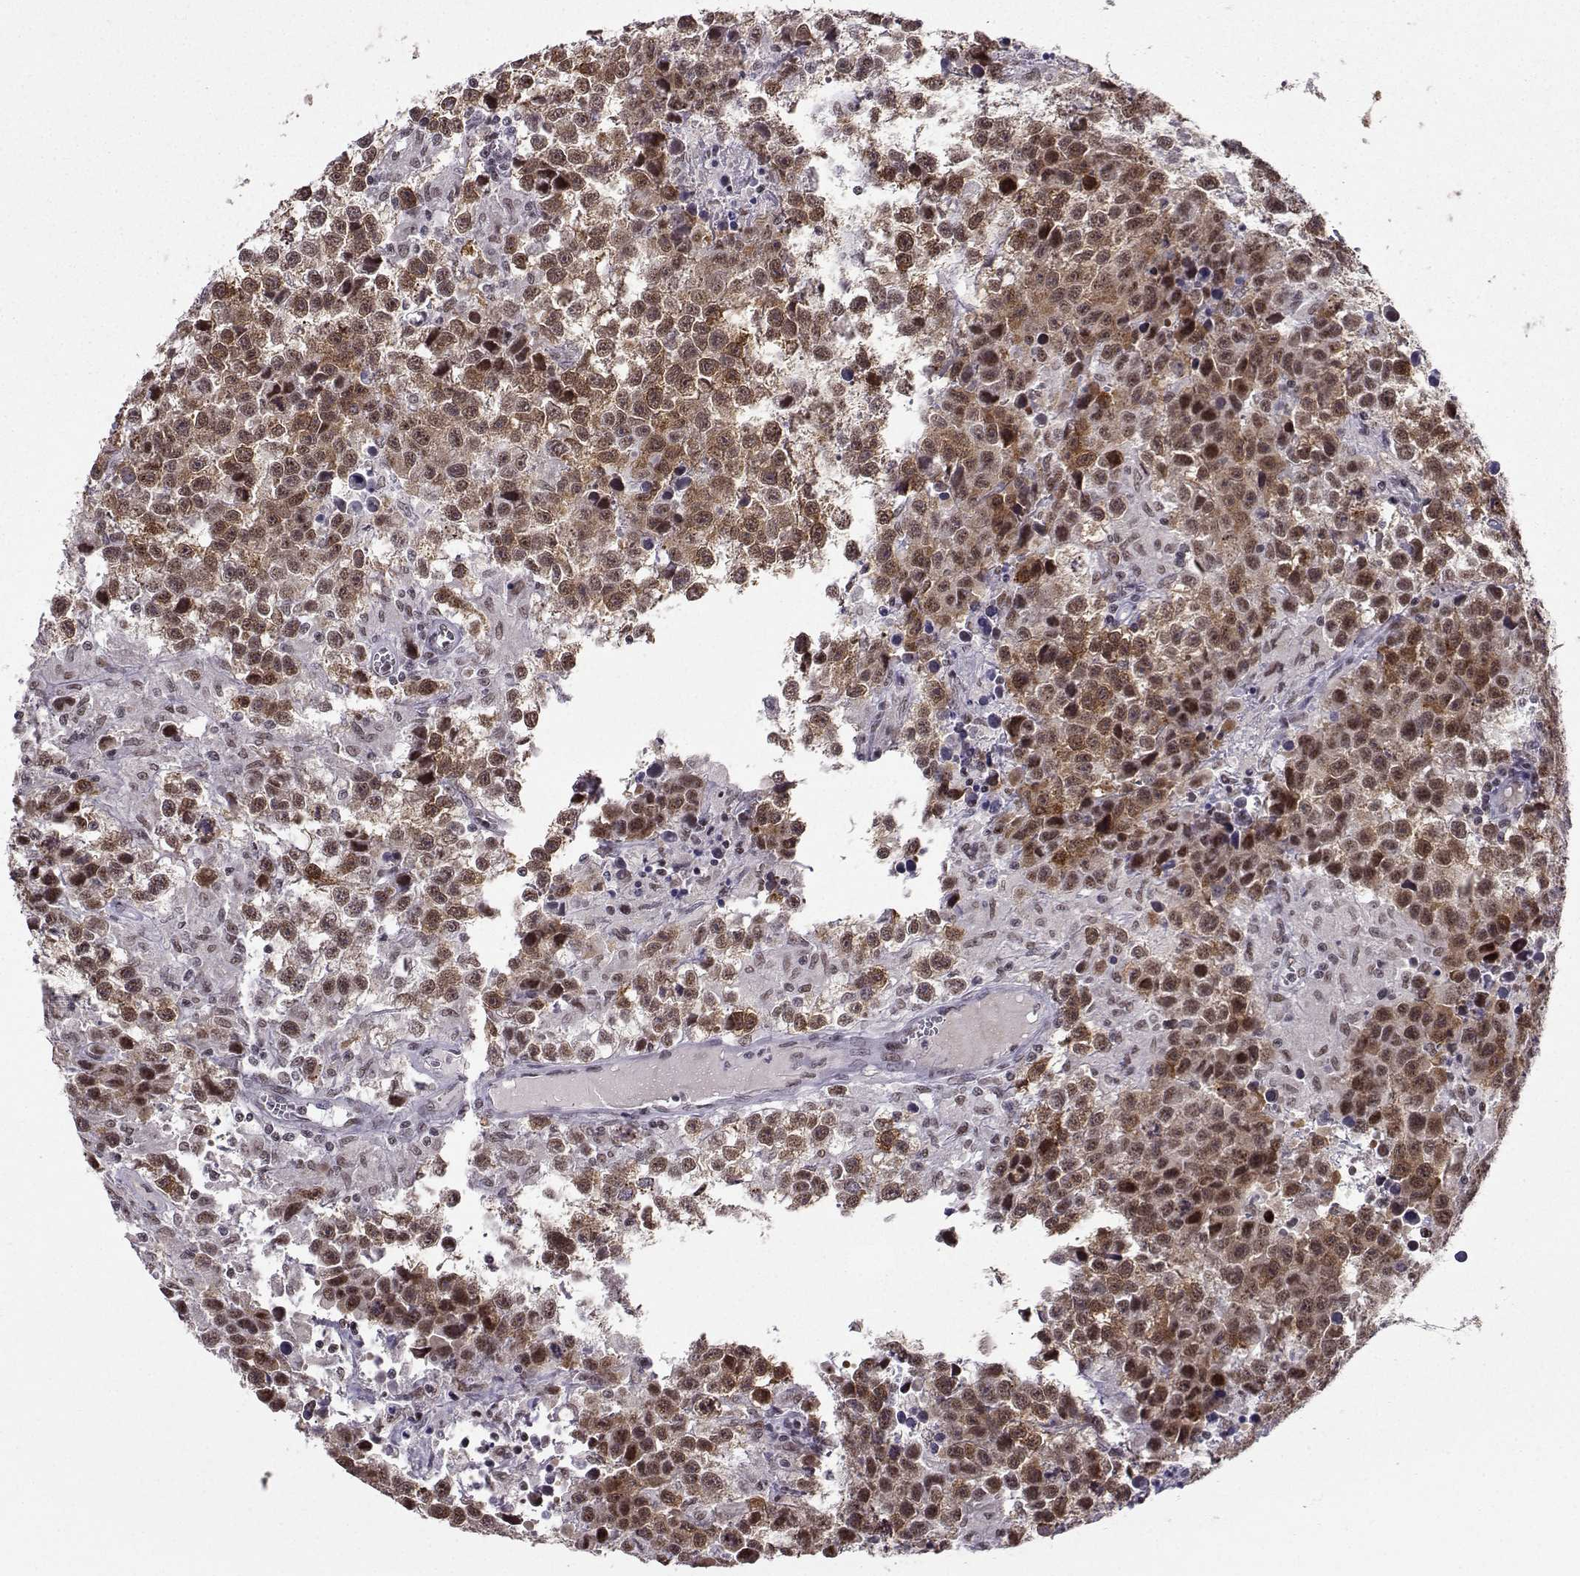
{"staining": {"intensity": "moderate", "quantity": ">75%", "location": "cytoplasmic/membranous,nuclear"}, "tissue": "testis cancer", "cell_type": "Tumor cells", "image_type": "cancer", "snomed": [{"axis": "morphology", "description": "Seminoma, NOS"}, {"axis": "topography", "description": "Testis"}], "caption": "The image demonstrates staining of testis seminoma, revealing moderate cytoplasmic/membranous and nuclear protein positivity (brown color) within tumor cells.", "gene": "LIN28A", "patient": {"sex": "male", "age": 43}}